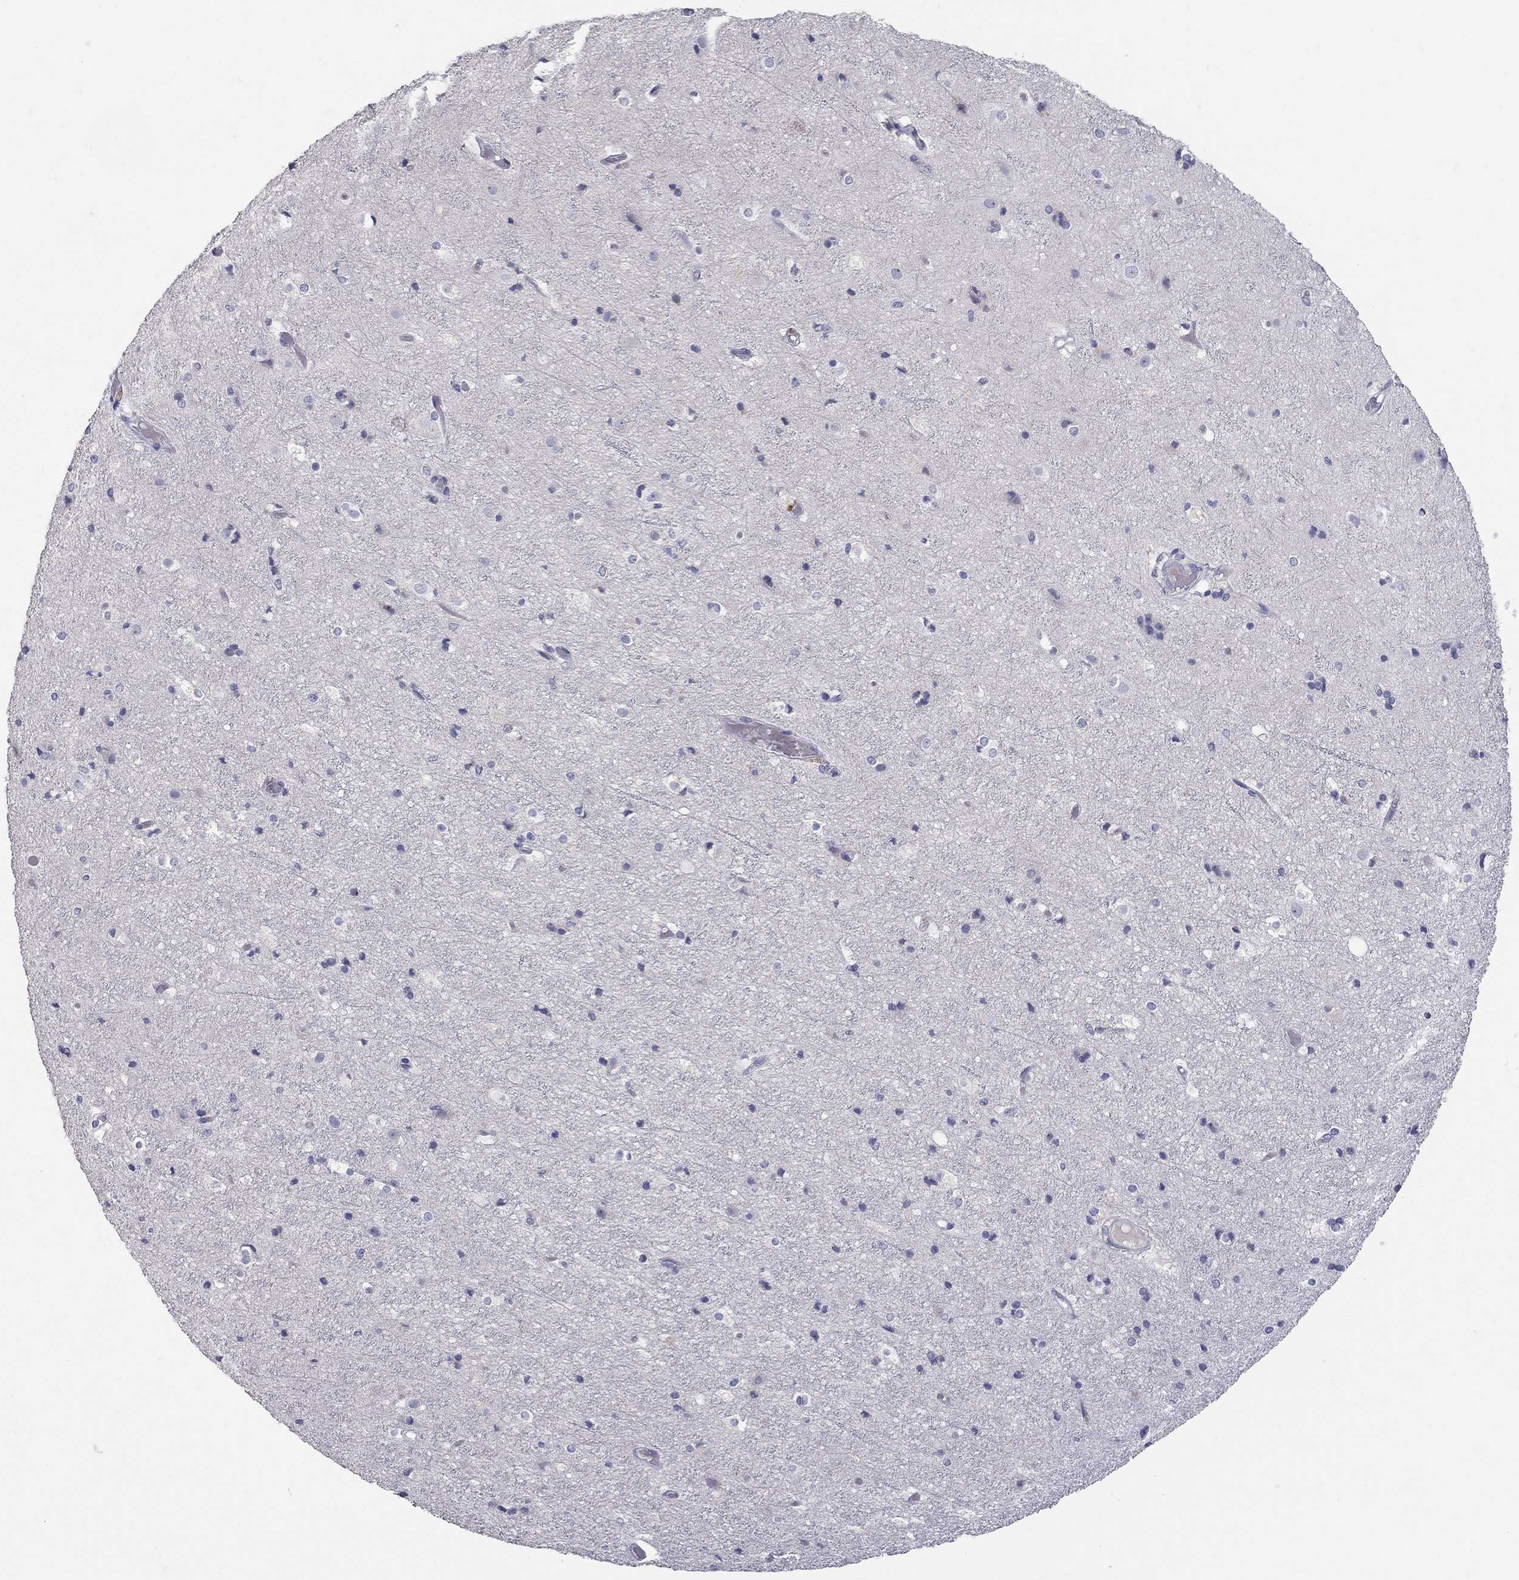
{"staining": {"intensity": "negative", "quantity": "none", "location": "none"}, "tissue": "cerebral cortex", "cell_type": "Endothelial cells", "image_type": "normal", "snomed": [{"axis": "morphology", "description": "Normal tissue, NOS"}, {"axis": "topography", "description": "Cerebral cortex"}], "caption": "This is an immunohistochemistry (IHC) photomicrograph of unremarkable human cerebral cortex. There is no staining in endothelial cells.", "gene": "HMX2", "patient": {"sex": "female", "age": 52}}